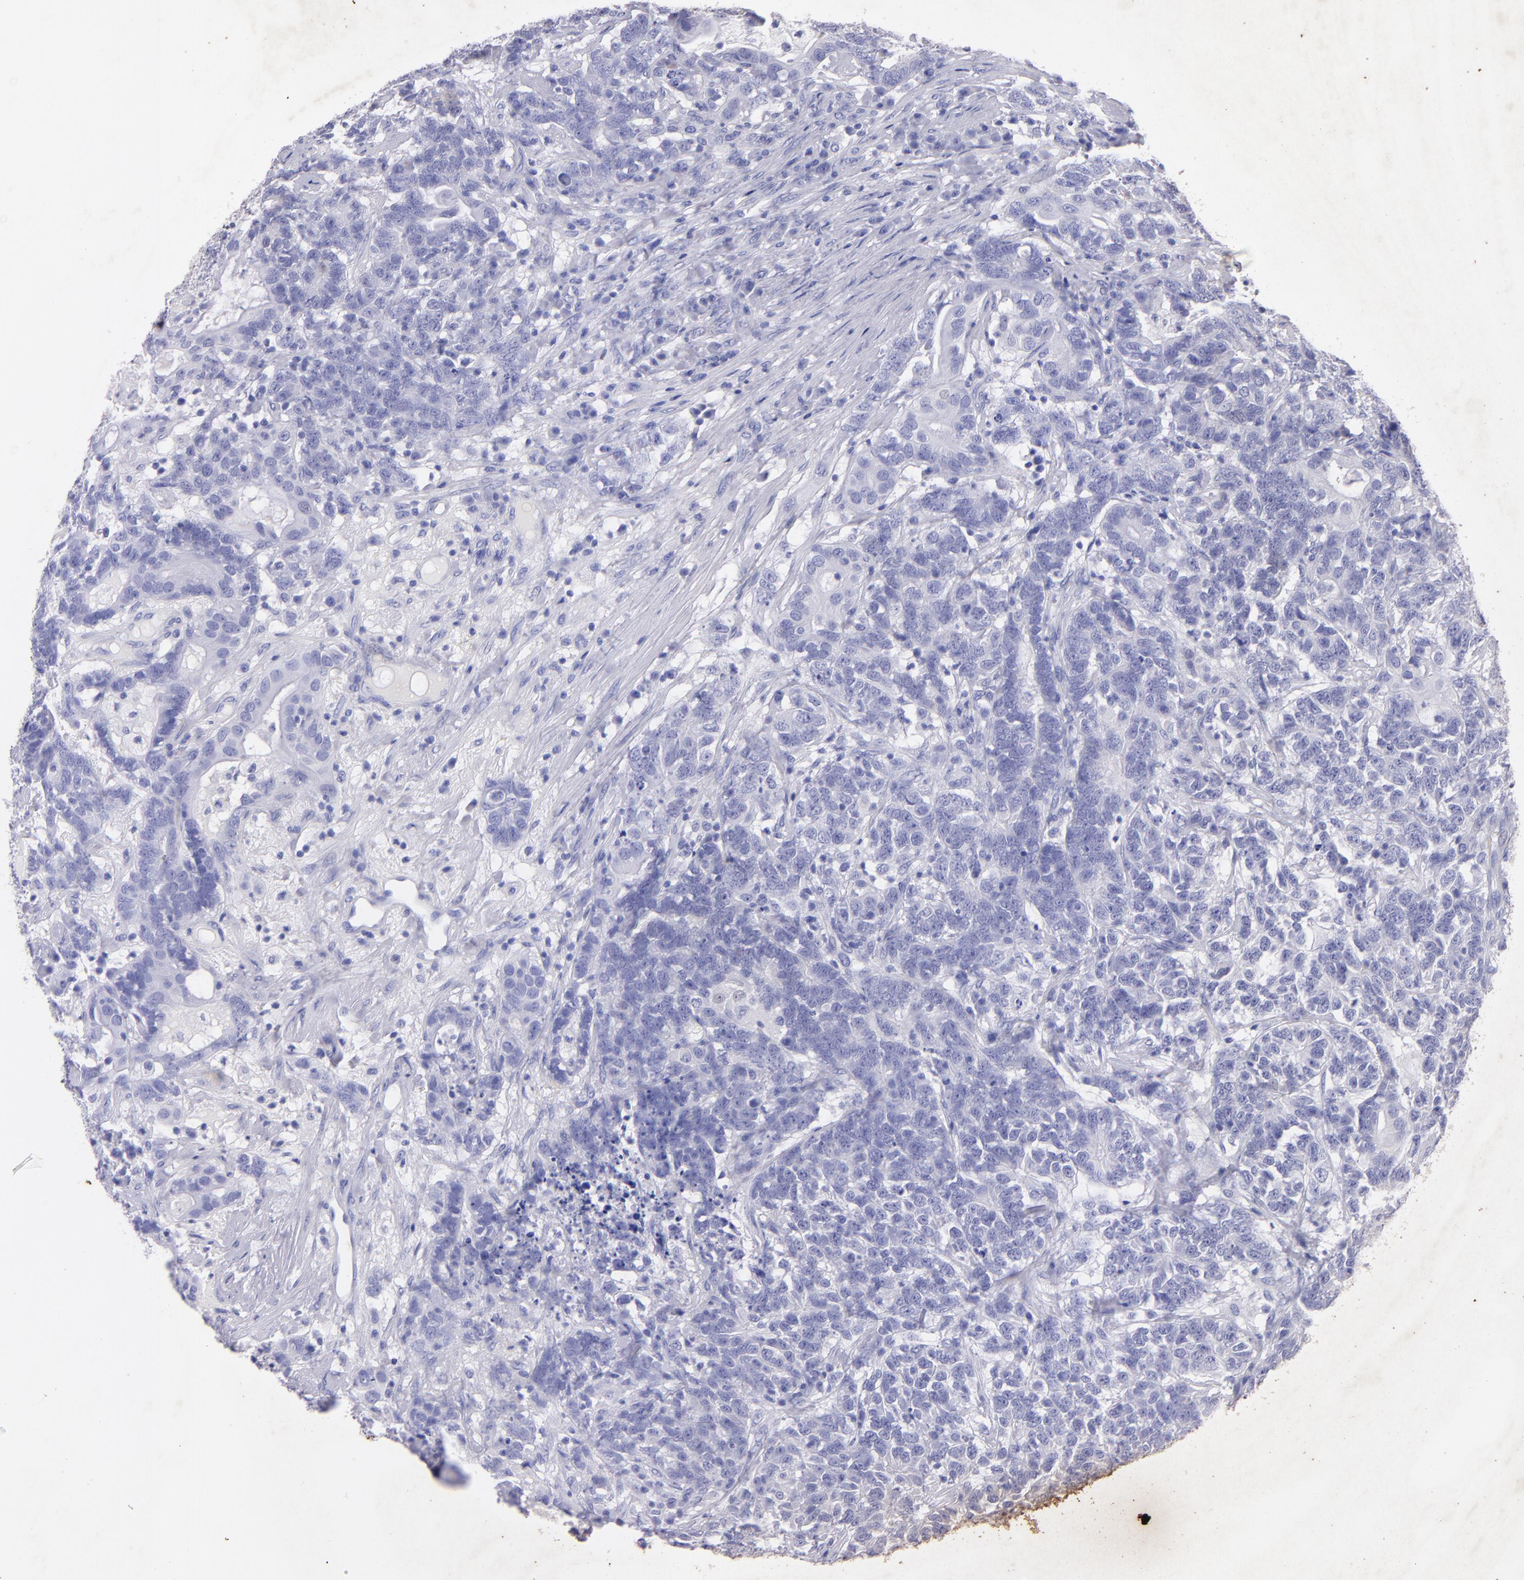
{"staining": {"intensity": "negative", "quantity": "none", "location": "none"}, "tissue": "testis cancer", "cell_type": "Tumor cells", "image_type": "cancer", "snomed": [{"axis": "morphology", "description": "Carcinoma, Embryonal, NOS"}, {"axis": "topography", "description": "Testis"}], "caption": "Embryonal carcinoma (testis) stained for a protein using immunohistochemistry shows no staining tumor cells.", "gene": "UCHL1", "patient": {"sex": "male", "age": 26}}